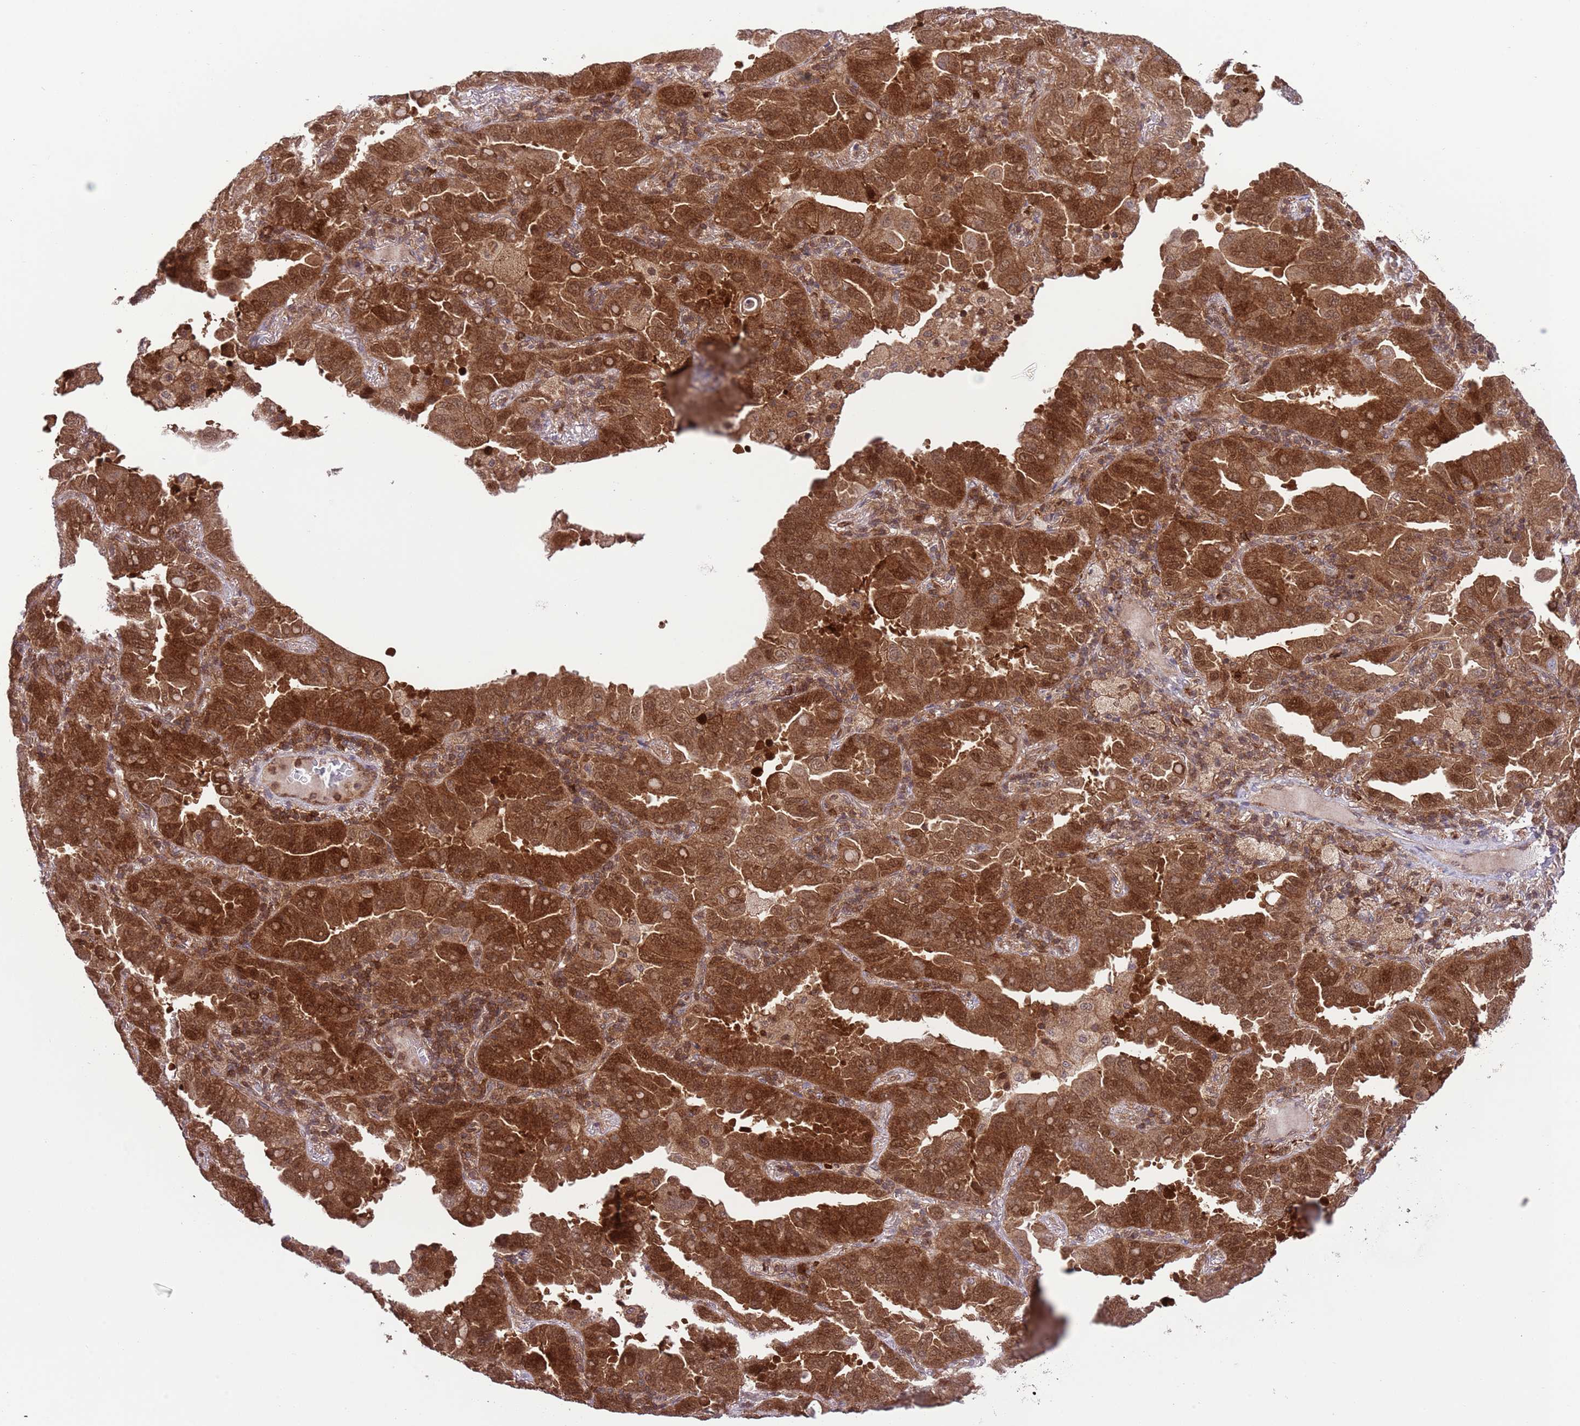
{"staining": {"intensity": "strong", "quantity": ">75%", "location": "cytoplasmic/membranous,nuclear"}, "tissue": "lung cancer", "cell_type": "Tumor cells", "image_type": "cancer", "snomed": [{"axis": "morphology", "description": "Adenocarcinoma, NOS"}, {"axis": "topography", "description": "Lung"}], "caption": "High-magnification brightfield microscopy of lung cancer stained with DAB (brown) and counterstained with hematoxylin (blue). tumor cells exhibit strong cytoplasmic/membranous and nuclear expression is present in about>75% of cells.", "gene": "HDHD2", "patient": {"sex": "male", "age": 64}}